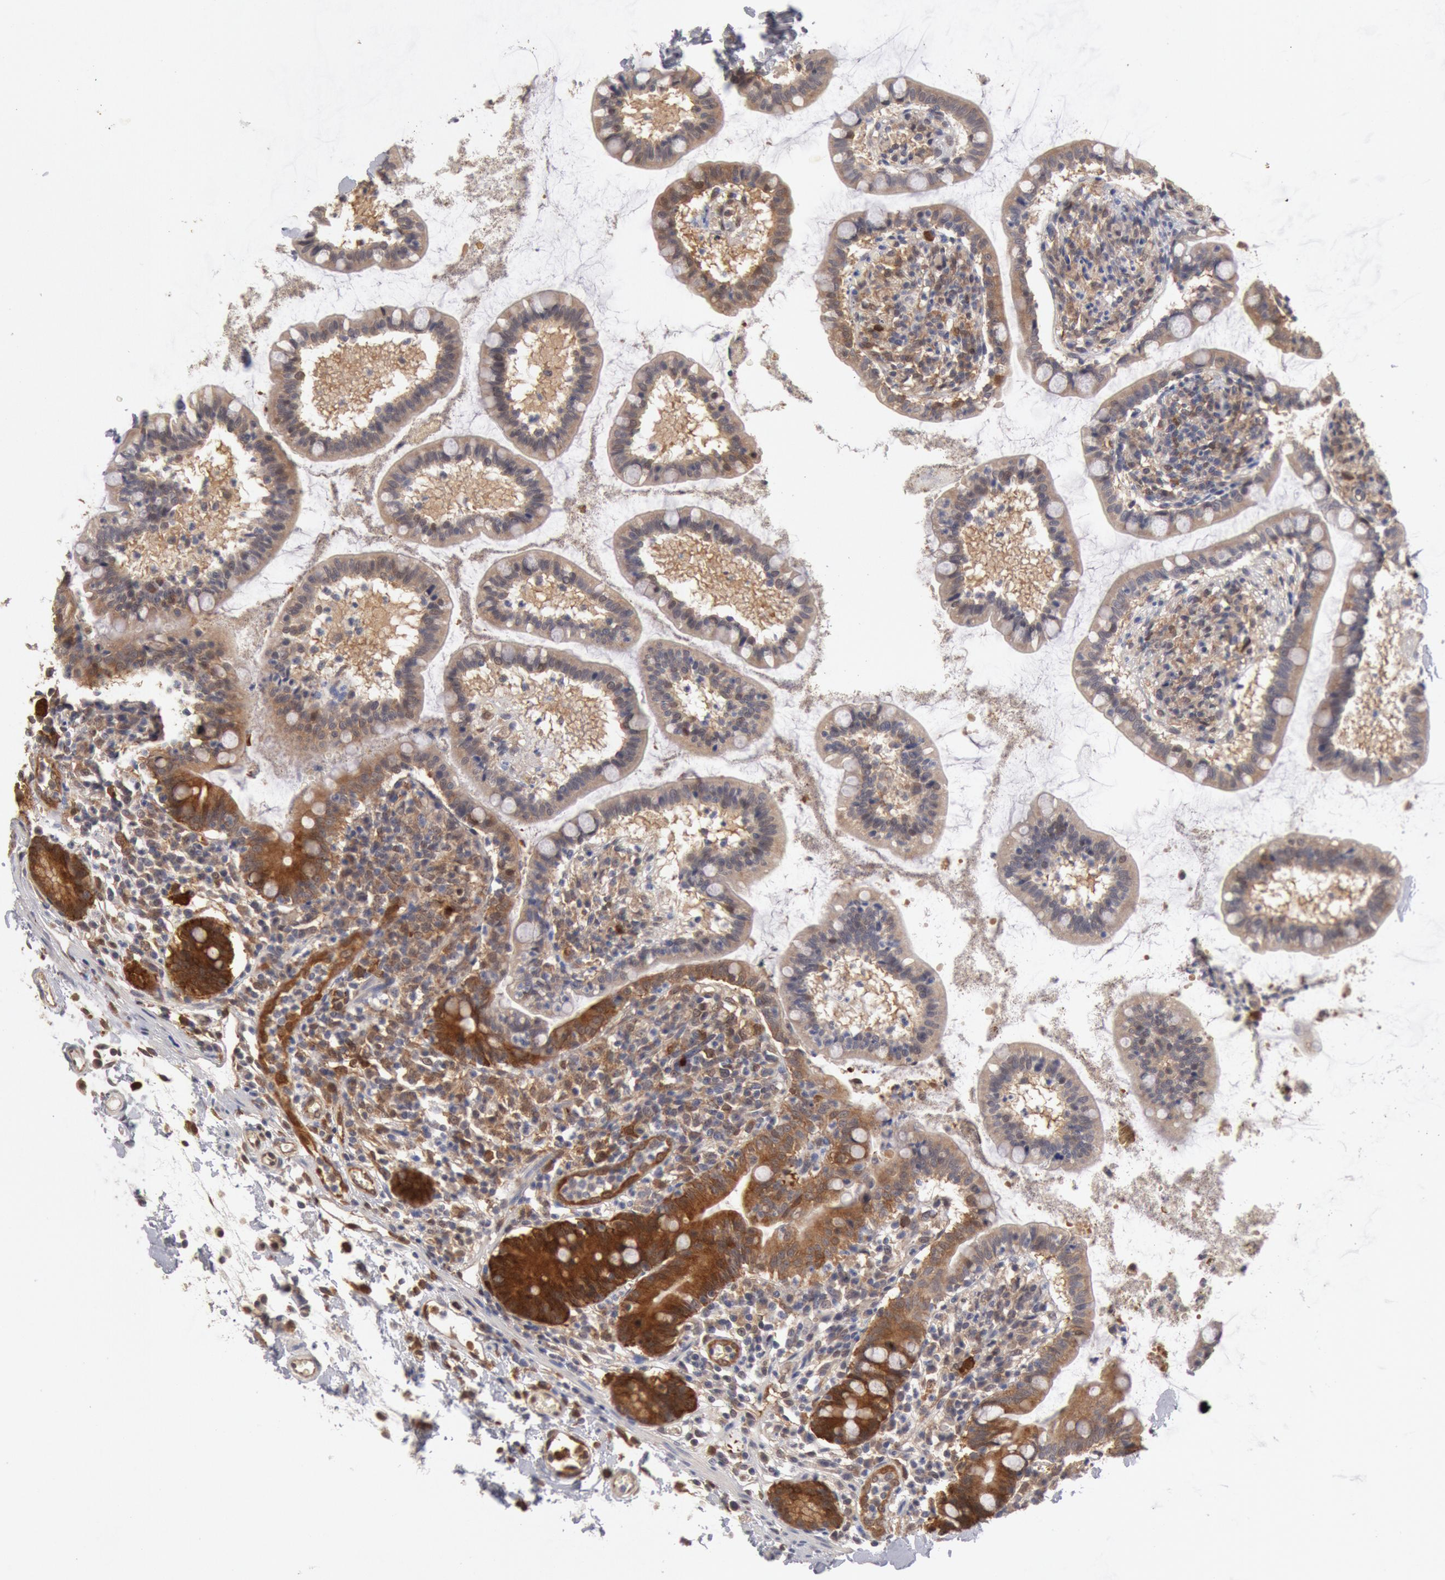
{"staining": {"intensity": "moderate", "quantity": ">75%", "location": "cytoplasmic/membranous"}, "tissue": "small intestine", "cell_type": "Glandular cells", "image_type": "normal", "snomed": [{"axis": "morphology", "description": "Normal tissue, NOS"}, {"axis": "topography", "description": "Small intestine"}], "caption": "A high-resolution photomicrograph shows immunohistochemistry staining of benign small intestine, which shows moderate cytoplasmic/membranous positivity in about >75% of glandular cells. The staining was performed using DAB (3,3'-diaminobenzidine), with brown indicating positive protein expression. Nuclei are stained blue with hematoxylin.", "gene": "DNAJA1", "patient": {"sex": "female", "age": 61}}